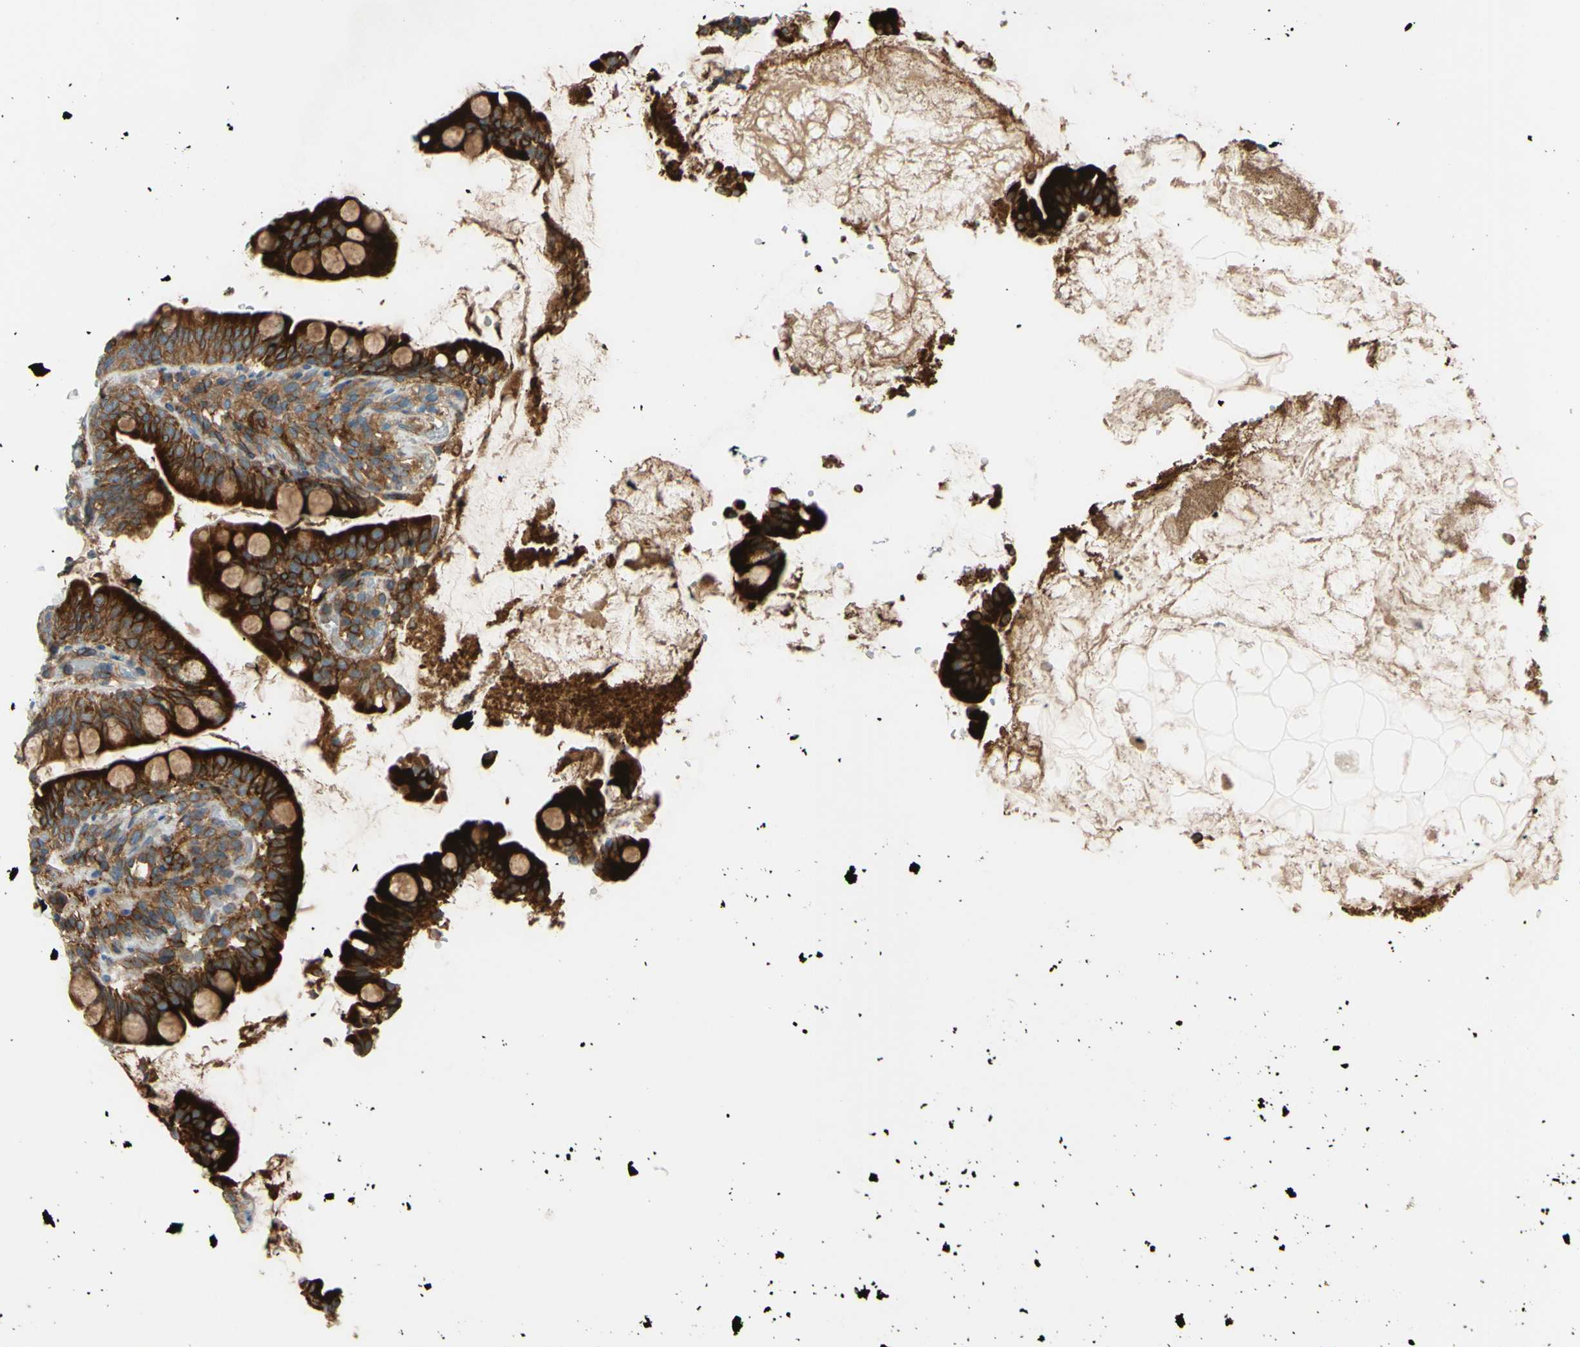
{"staining": {"intensity": "strong", "quantity": ">75%", "location": "cytoplasmic/membranous"}, "tissue": "small intestine", "cell_type": "Glandular cells", "image_type": "normal", "snomed": [{"axis": "morphology", "description": "Normal tissue, NOS"}, {"axis": "topography", "description": "Small intestine"}], "caption": "This histopathology image shows unremarkable small intestine stained with immunohistochemistry to label a protein in brown. The cytoplasmic/membranous of glandular cells show strong positivity for the protein. Nuclei are counter-stained blue.", "gene": "POR", "patient": {"sex": "female", "age": 56}}